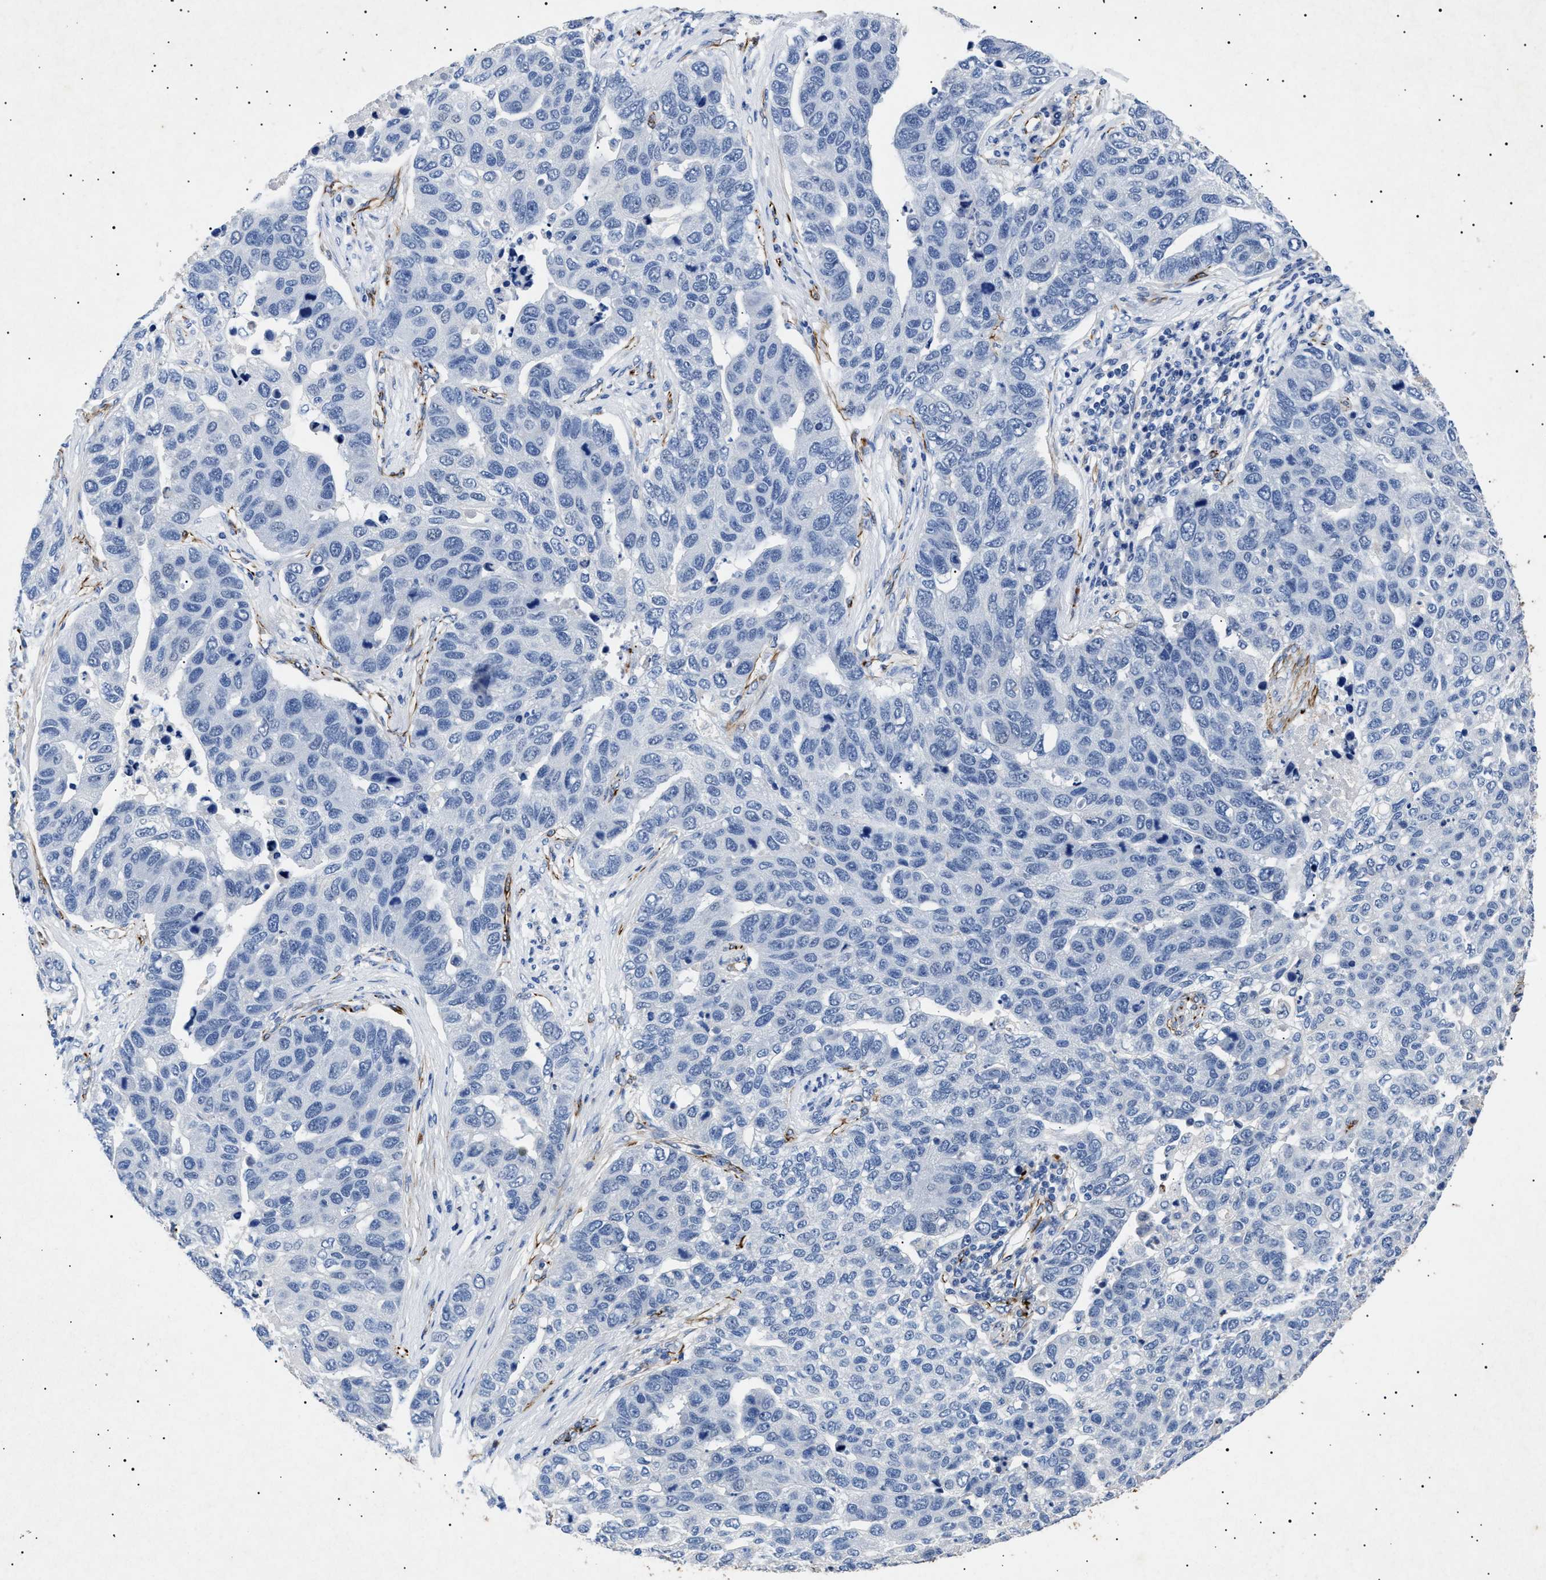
{"staining": {"intensity": "negative", "quantity": "none", "location": "none"}, "tissue": "pancreatic cancer", "cell_type": "Tumor cells", "image_type": "cancer", "snomed": [{"axis": "morphology", "description": "Adenocarcinoma, NOS"}, {"axis": "topography", "description": "Pancreas"}], "caption": "Immunohistochemistry image of neoplastic tissue: human pancreatic cancer stained with DAB exhibits no significant protein staining in tumor cells. (DAB IHC with hematoxylin counter stain).", "gene": "OLFML2A", "patient": {"sex": "female", "age": 61}}